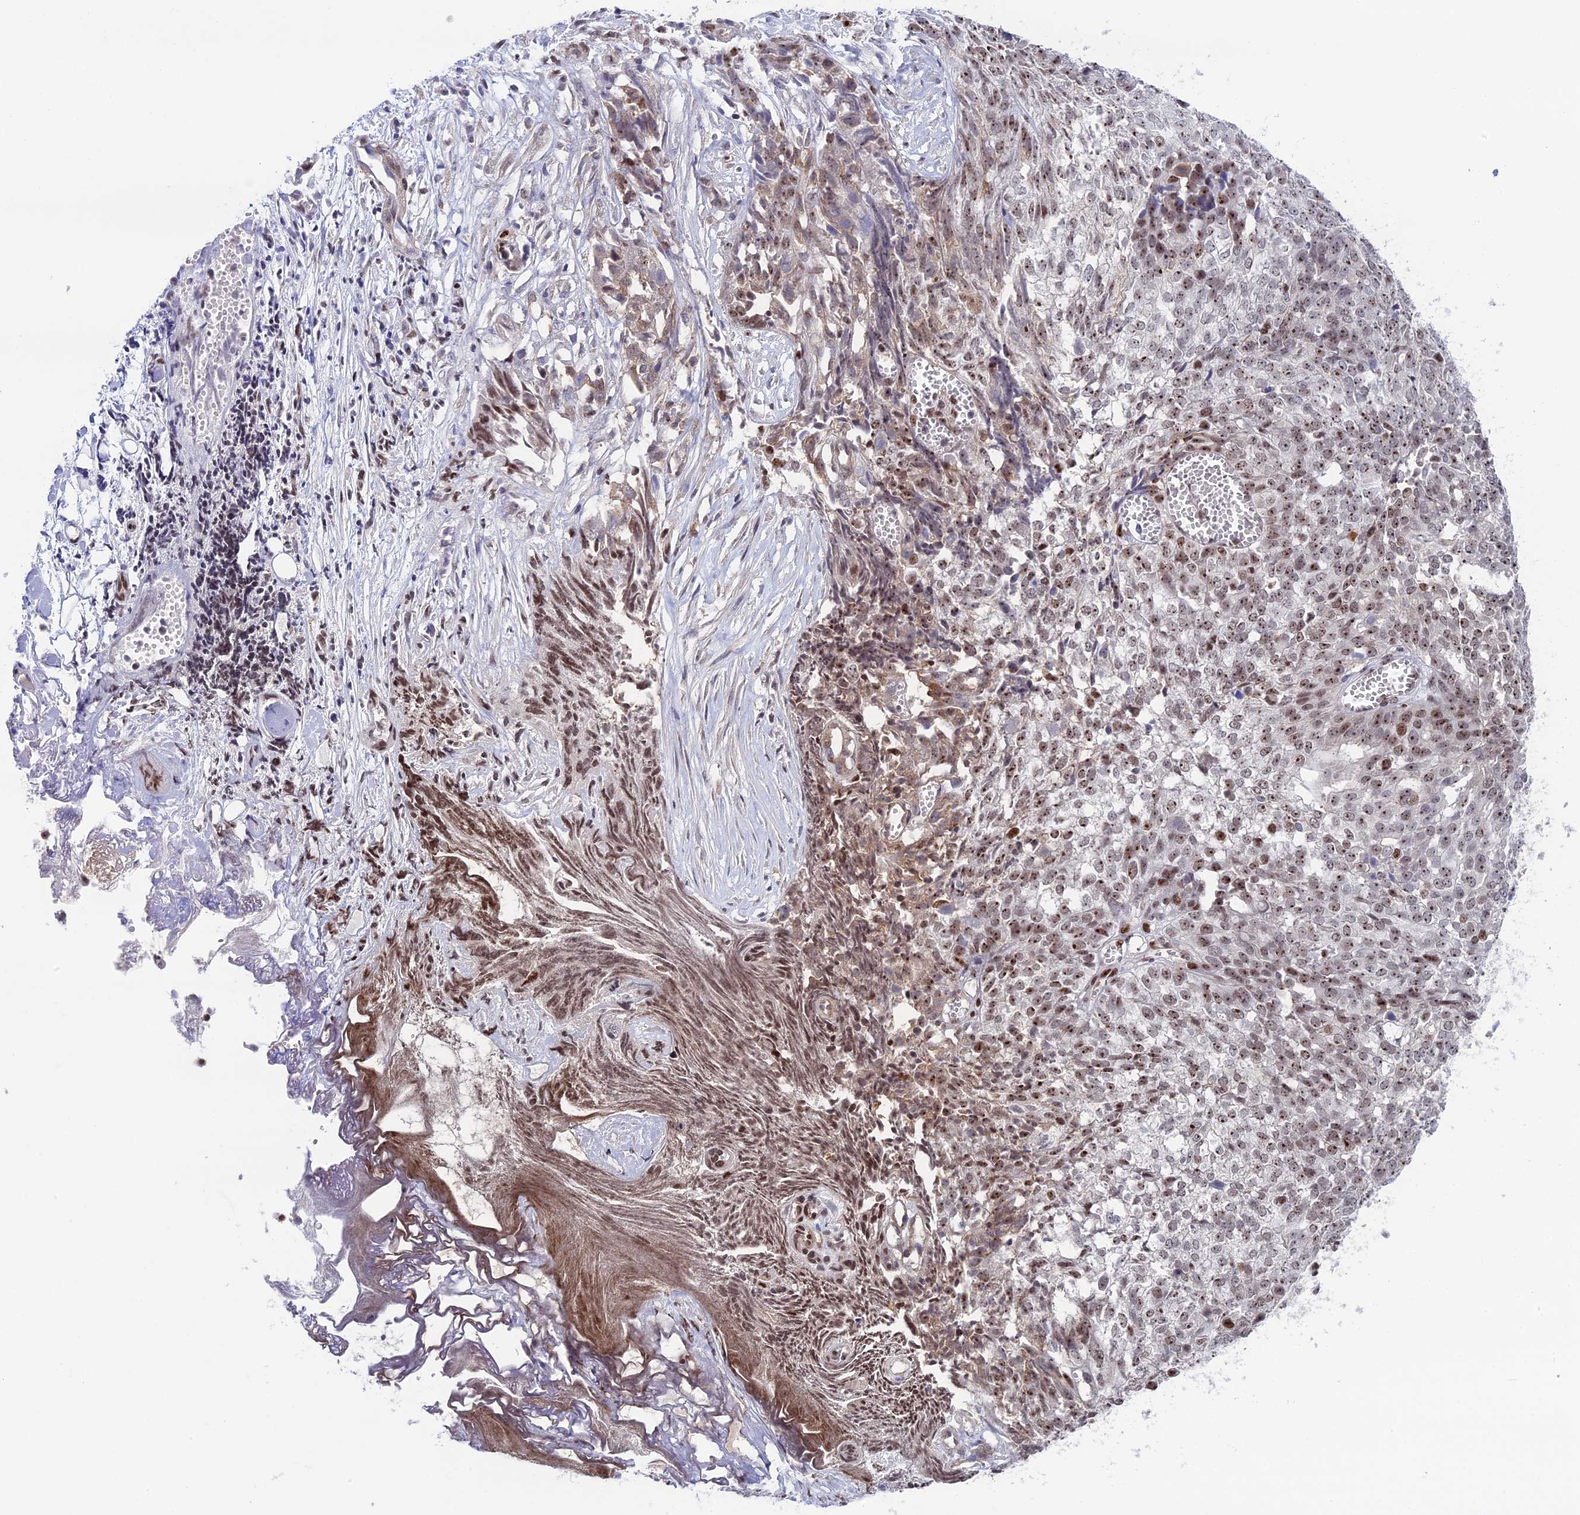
{"staining": {"intensity": "moderate", "quantity": ">75%", "location": "nuclear"}, "tissue": "ovarian cancer", "cell_type": "Tumor cells", "image_type": "cancer", "snomed": [{"axis": "morphology", "description": "Cystadenocarcinoma, serous, NOS"}, {"axis": "topography", "description": "Soft tissue"}, {"axis": "topography", "description": "Ovary"}], "caption": "This histopathology image reveals immunohistochemistry (IHC) staining of human ovarian serous cystadenocarcinoma, with medium moderate nuclear staining in approximately >75% of tumor cells.", "gene": "CCDC86", "patient": {"sex": "female", "age": 57}}